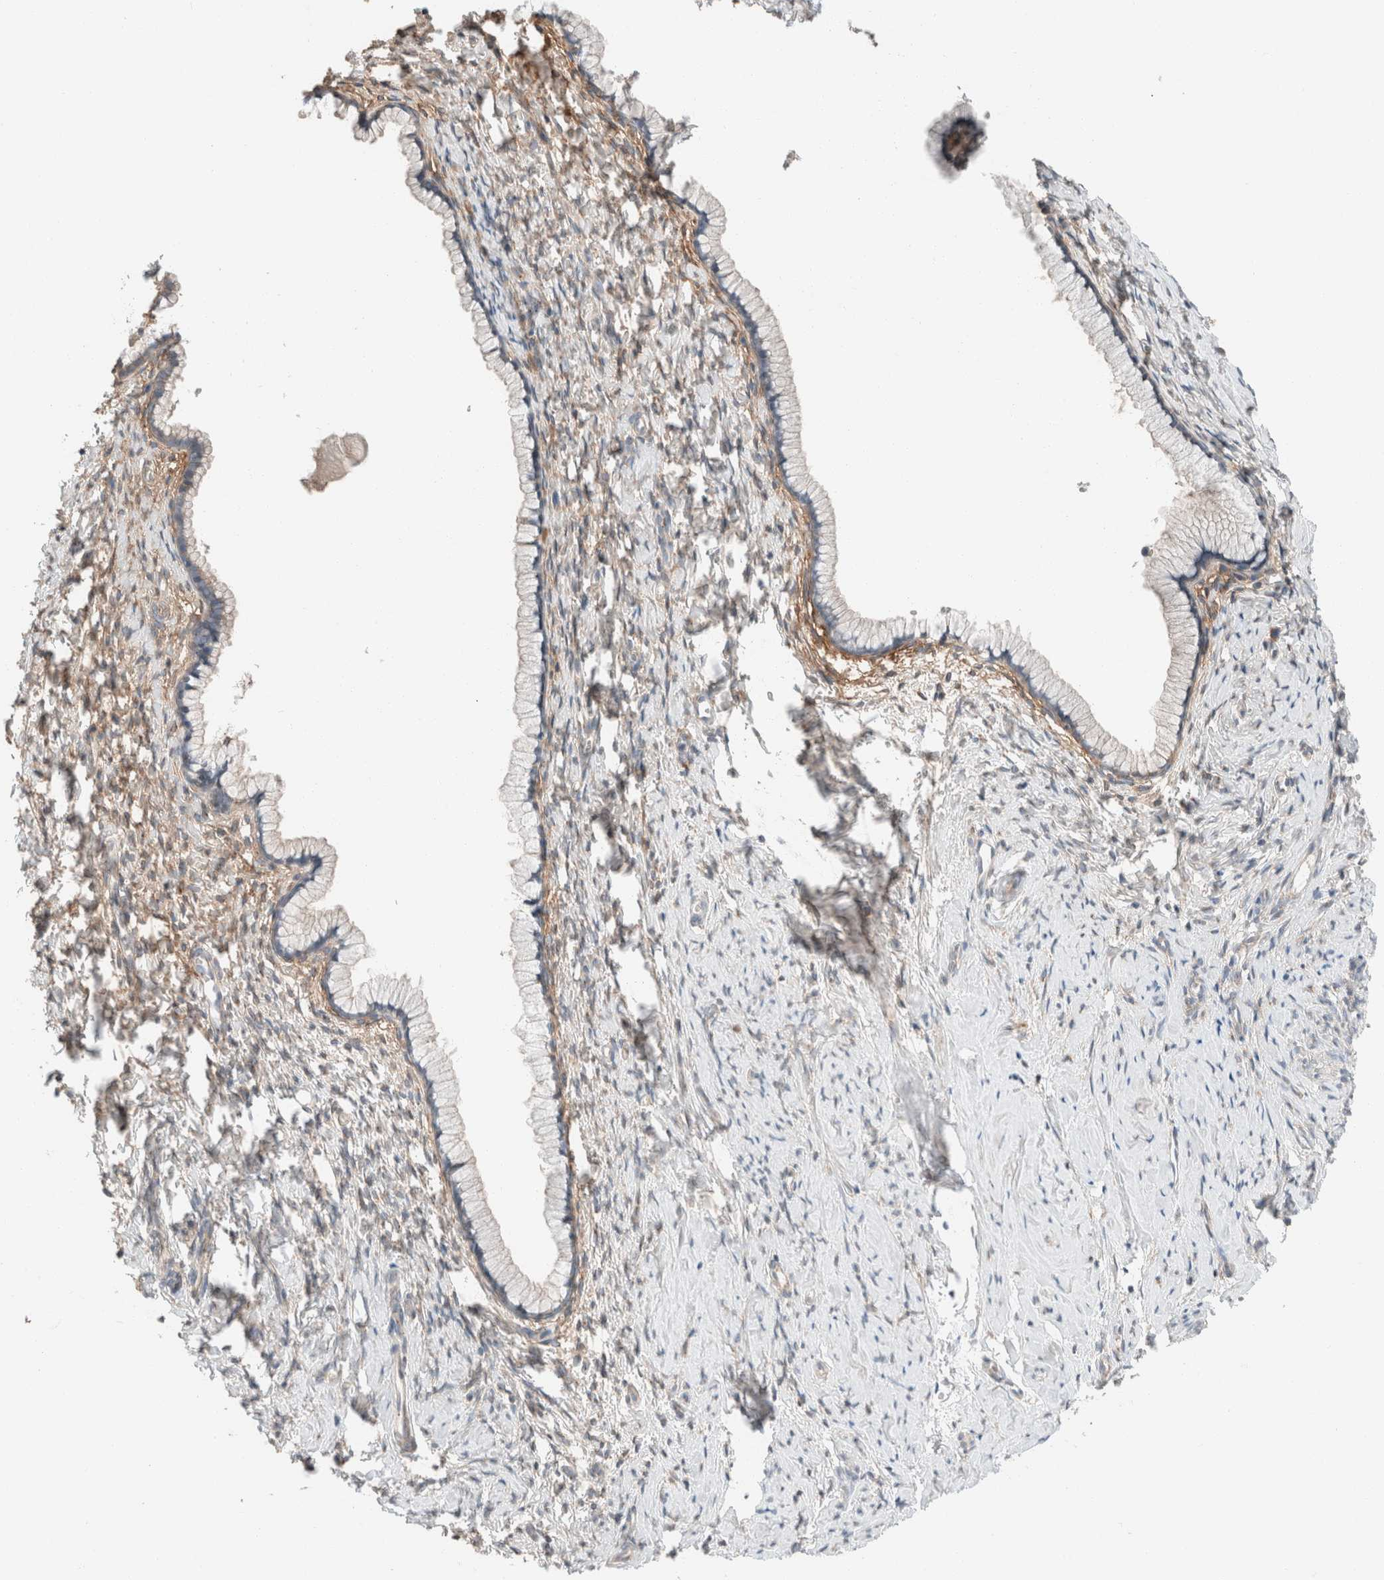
{"staining": {"intensity": "weak", "quantity": "<25%", "location": "cytoplasmic/membranous"}, "tissue": "cervix", "cell_type": "Glandular cells", "image_type": "normal", "snomed": [{"axis": "morphology", "description": "Normal tissue, NOS"}, {"axis": "topography", "description": "Cervix"}], "caption": "Glandular cells are negative for brown protein staining in benign cervix. (Brightfield microscopy of DAB immunohistochemistry (IHC) at high magnification).", "gene": "PCM1", "patient": {"sex": "female", "age": 75}}